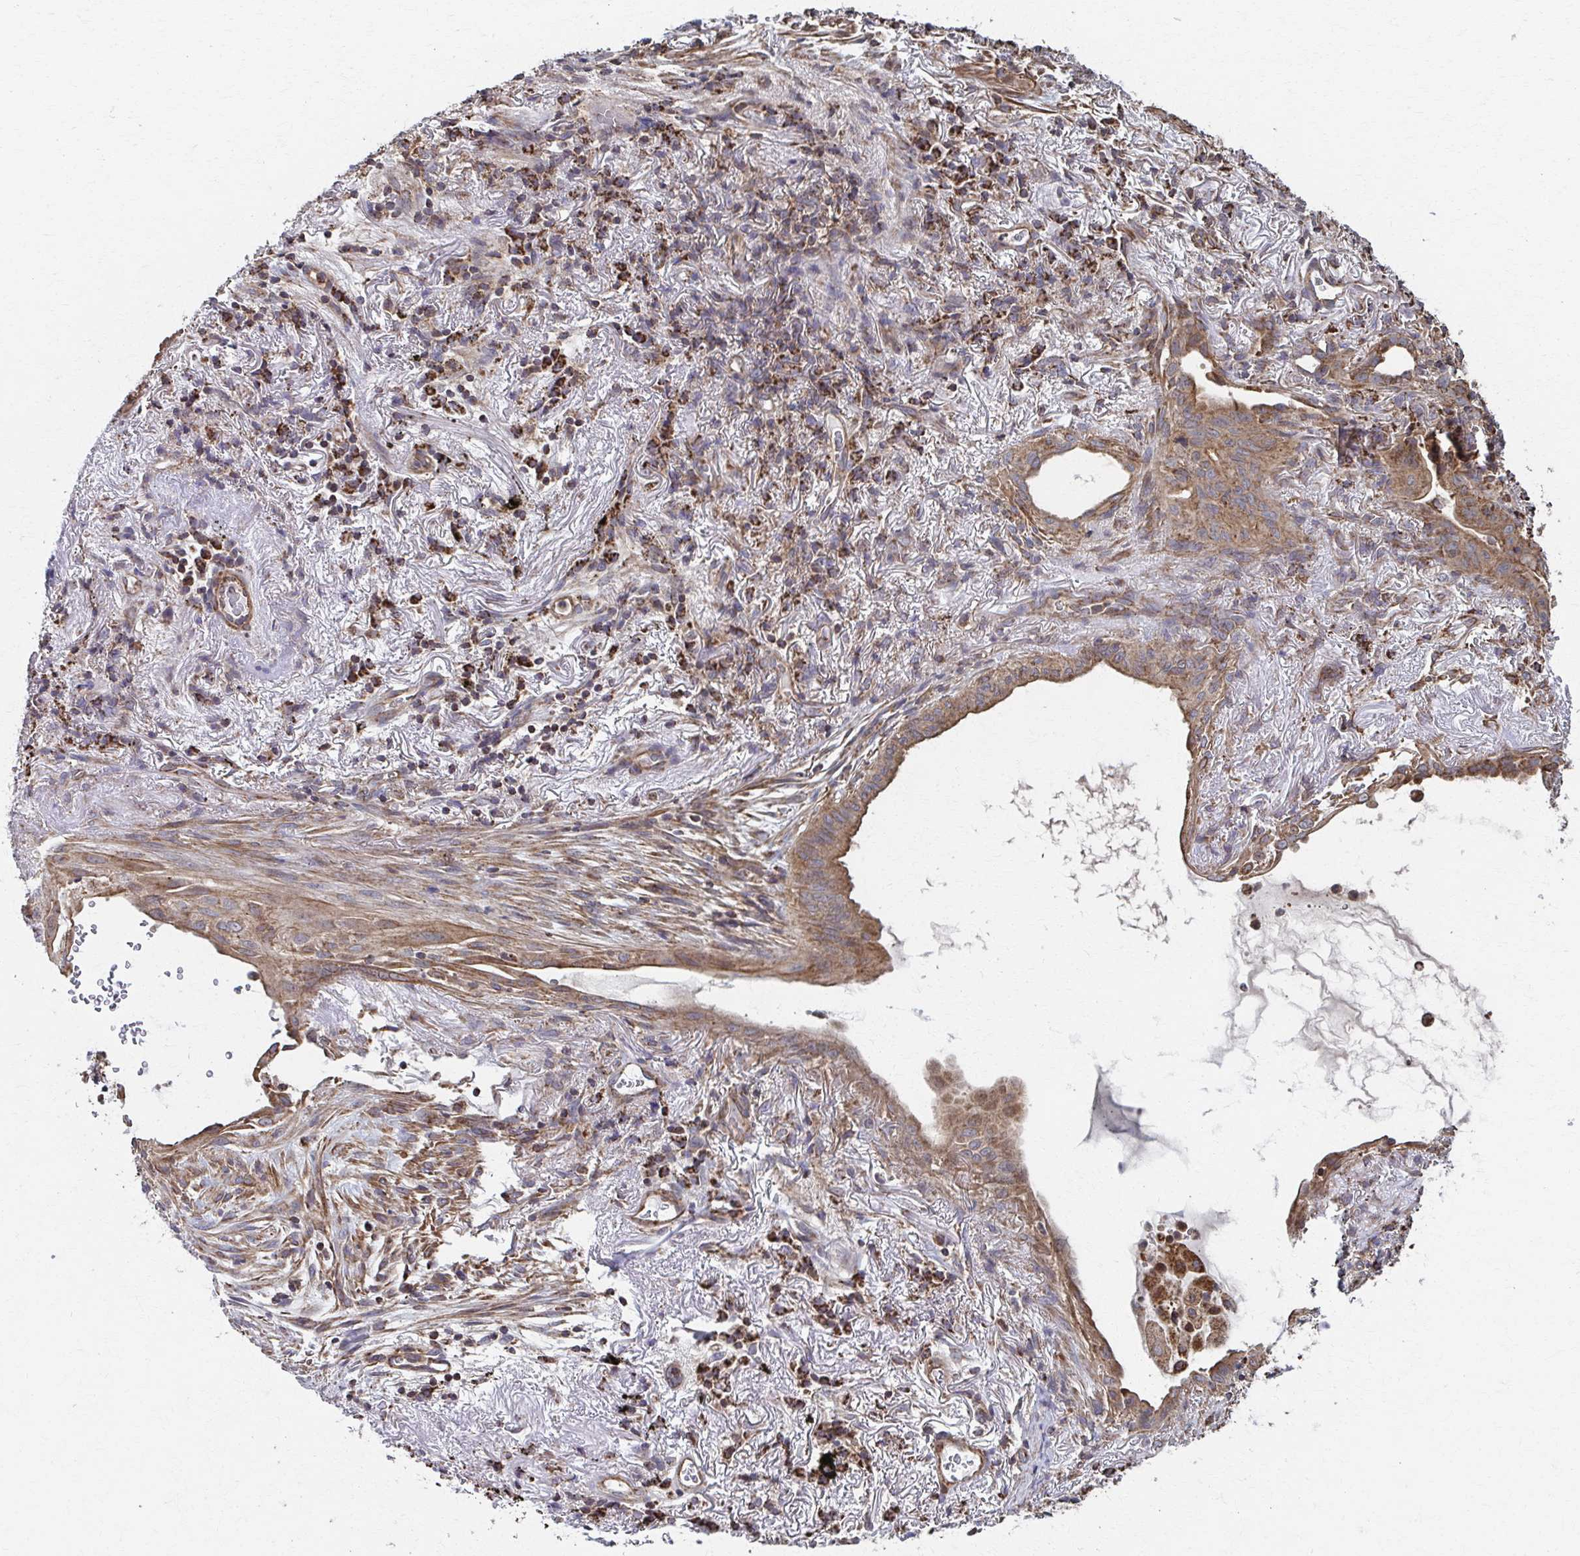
{"staining": {"intensity": "moderate", "quantity": ">75%", "location": "cytoplasmic/membranous"}, "tissue": "lung cancer", "cell_type": "Tumor cells", "image_type": "cancer", "snomed": [{"axis": "morphology", "description": "Adenocarcinoma, NOS"}, {"axis": "topography", "description": "Lung"}], "caption": "Human lung cancer (adenocarcinoma) stained for a protein (brown) reveals moderate cytoplasmic/membranous positive staining in approximately >75% of tumor cells.", "gene": "KLHL34", "patient": {"sex": "male", "age": 77}}